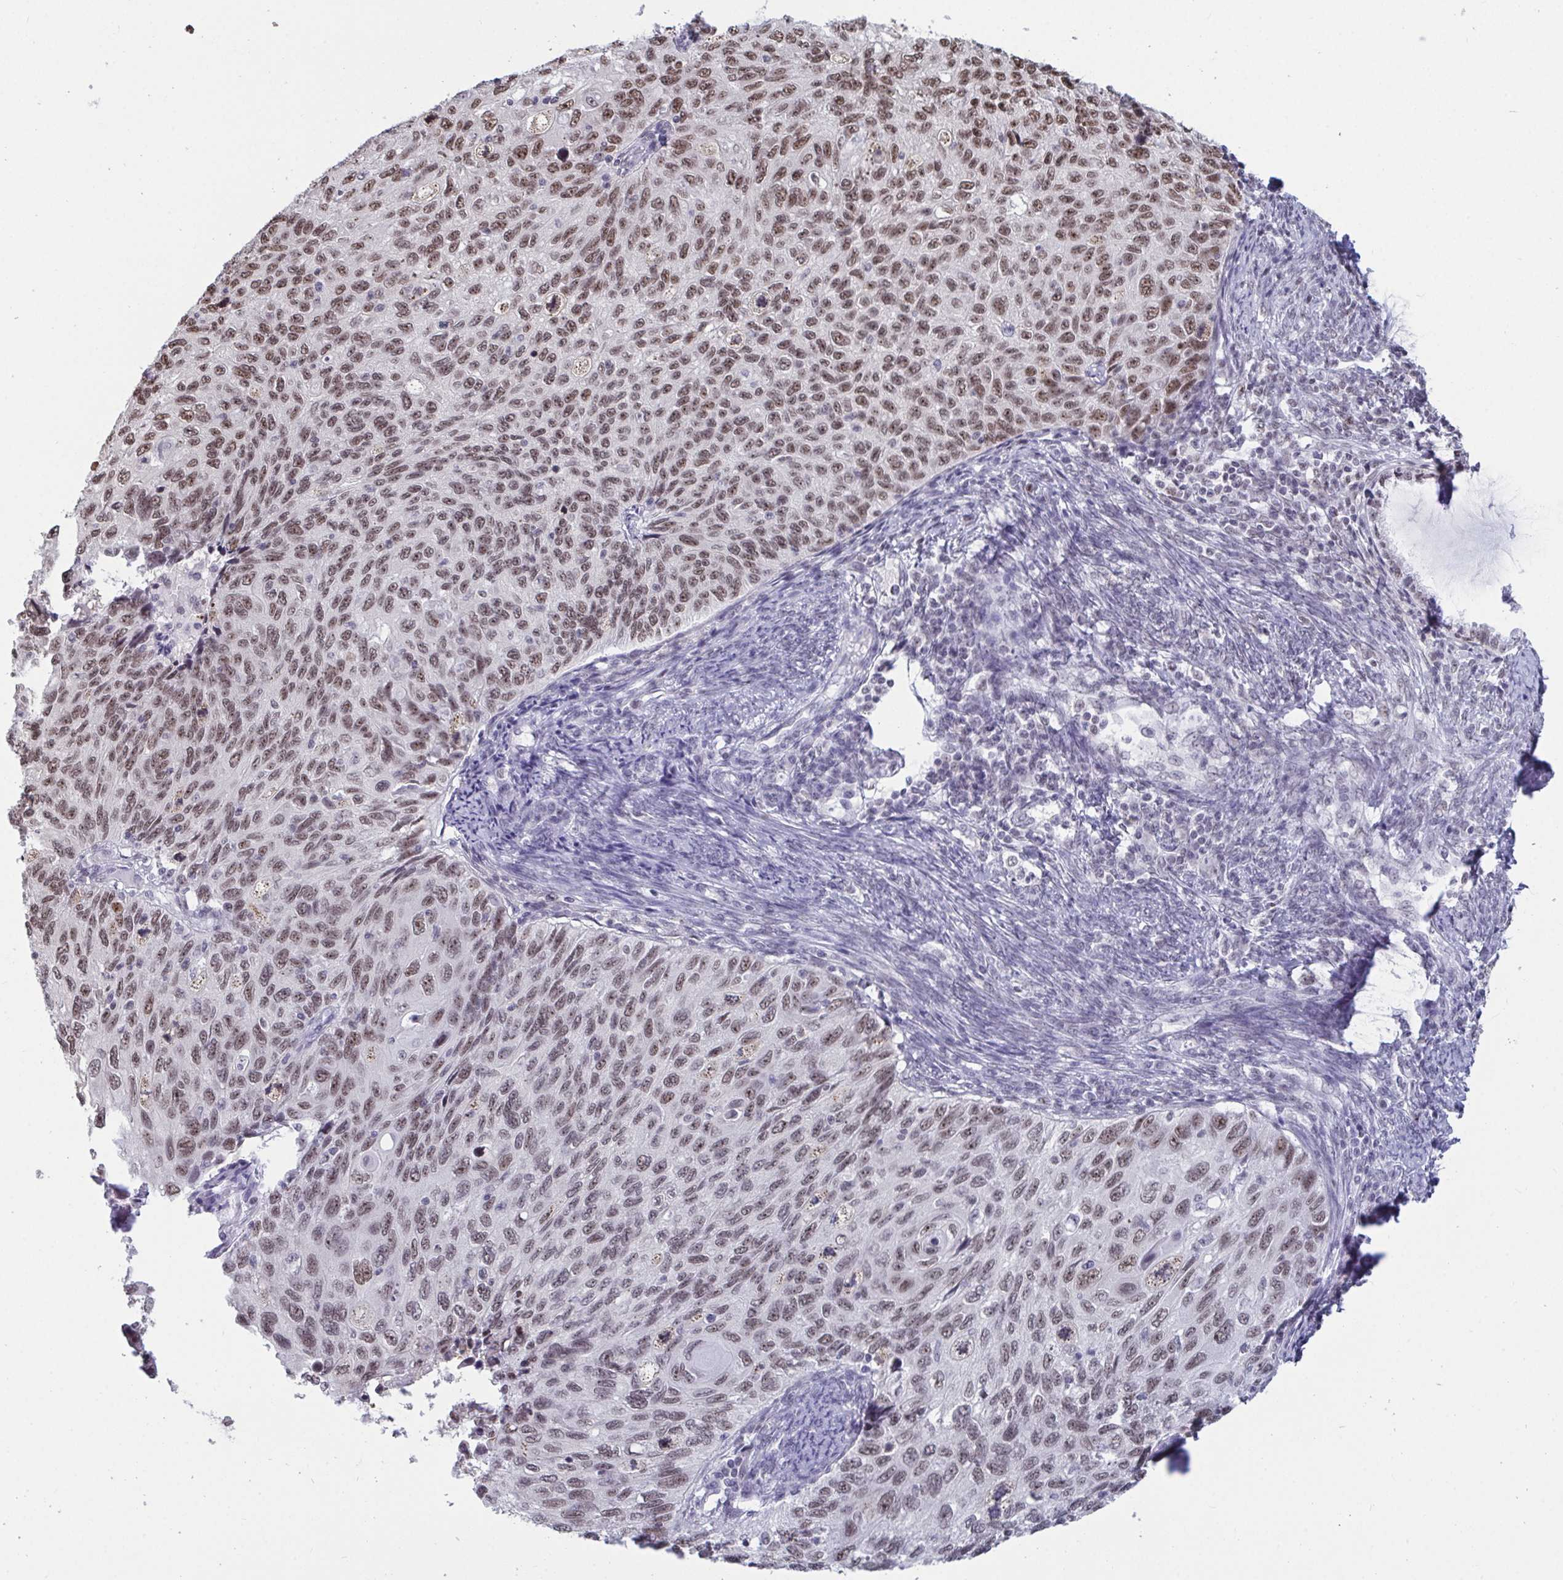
{"staining": {"intensity": "moderate", "quantity": ">75%", "location": "nuclear"}, "tissue": "cervical cancer", "cell_type": "Tumor cells", "image_type": "cancer", "snomed": [{"axis": "morphology", "description": "Squamous cell carcinoma, NOS"}, {"axis": "topography", "description": "Cervix"}], "caption": "Cervical cancer was stained to show a protein in brown. There is medium levels of moderate nuclear positivity in approximately >75% of tumor cells.", "gene": "SUPT16H", "patient": {"sex": "female", "age": 70}}